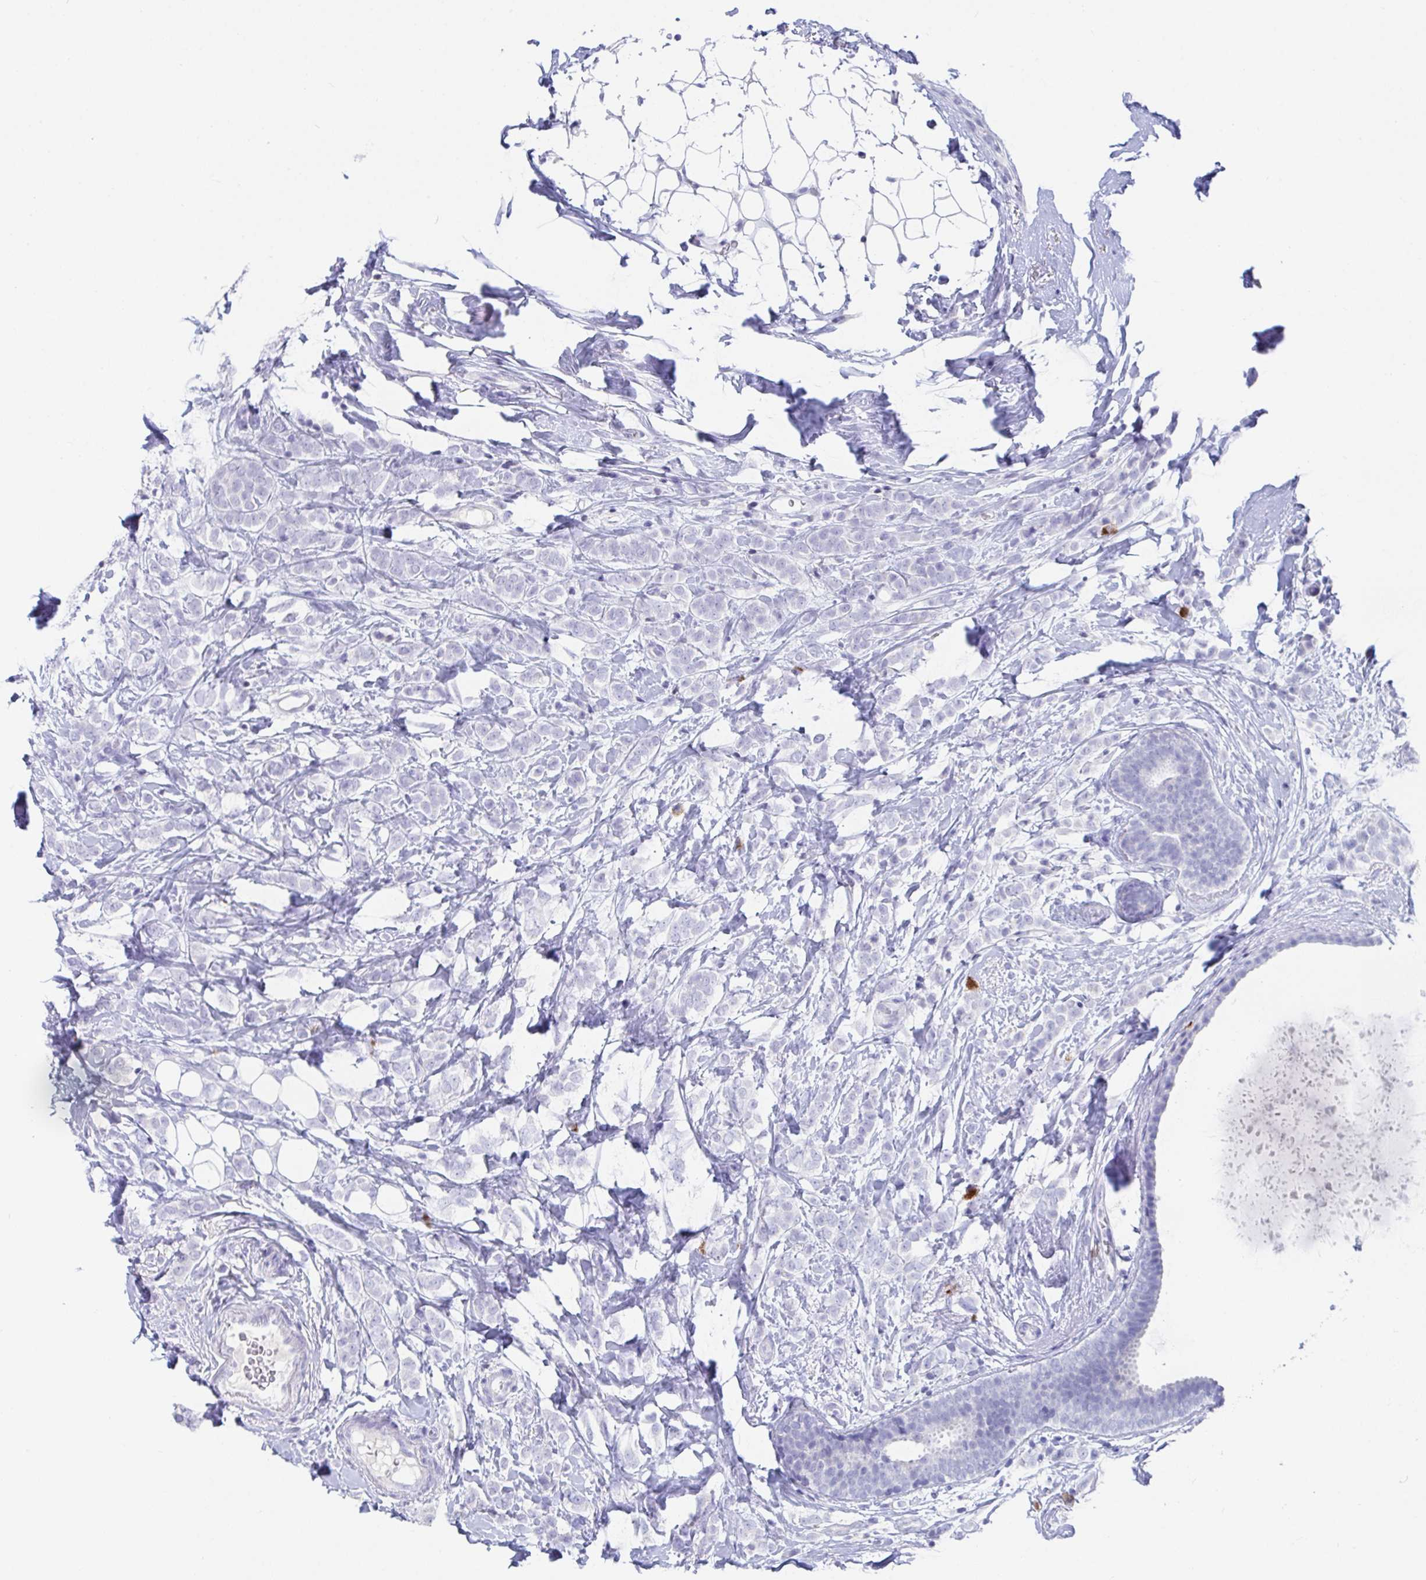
{"staining": {"intensity": "negative", "quantity": "none", "location": "none"}, "tissue": "breast cancer", "cell_type": "Tumor cells", "image_type": "cancer", "snomed": [{"axis": "morphology", "description": "Lobular carcinoma"}, {"axis": "topography", "description": "Breast"}], "caption": "DAB immunohistochemical staining of breast cancer displays no significant expression in tumor cells. Nuclei are stained in blue.", "gene": "PLA2G1B", "patient": {"sex": "female", "age": 49}}